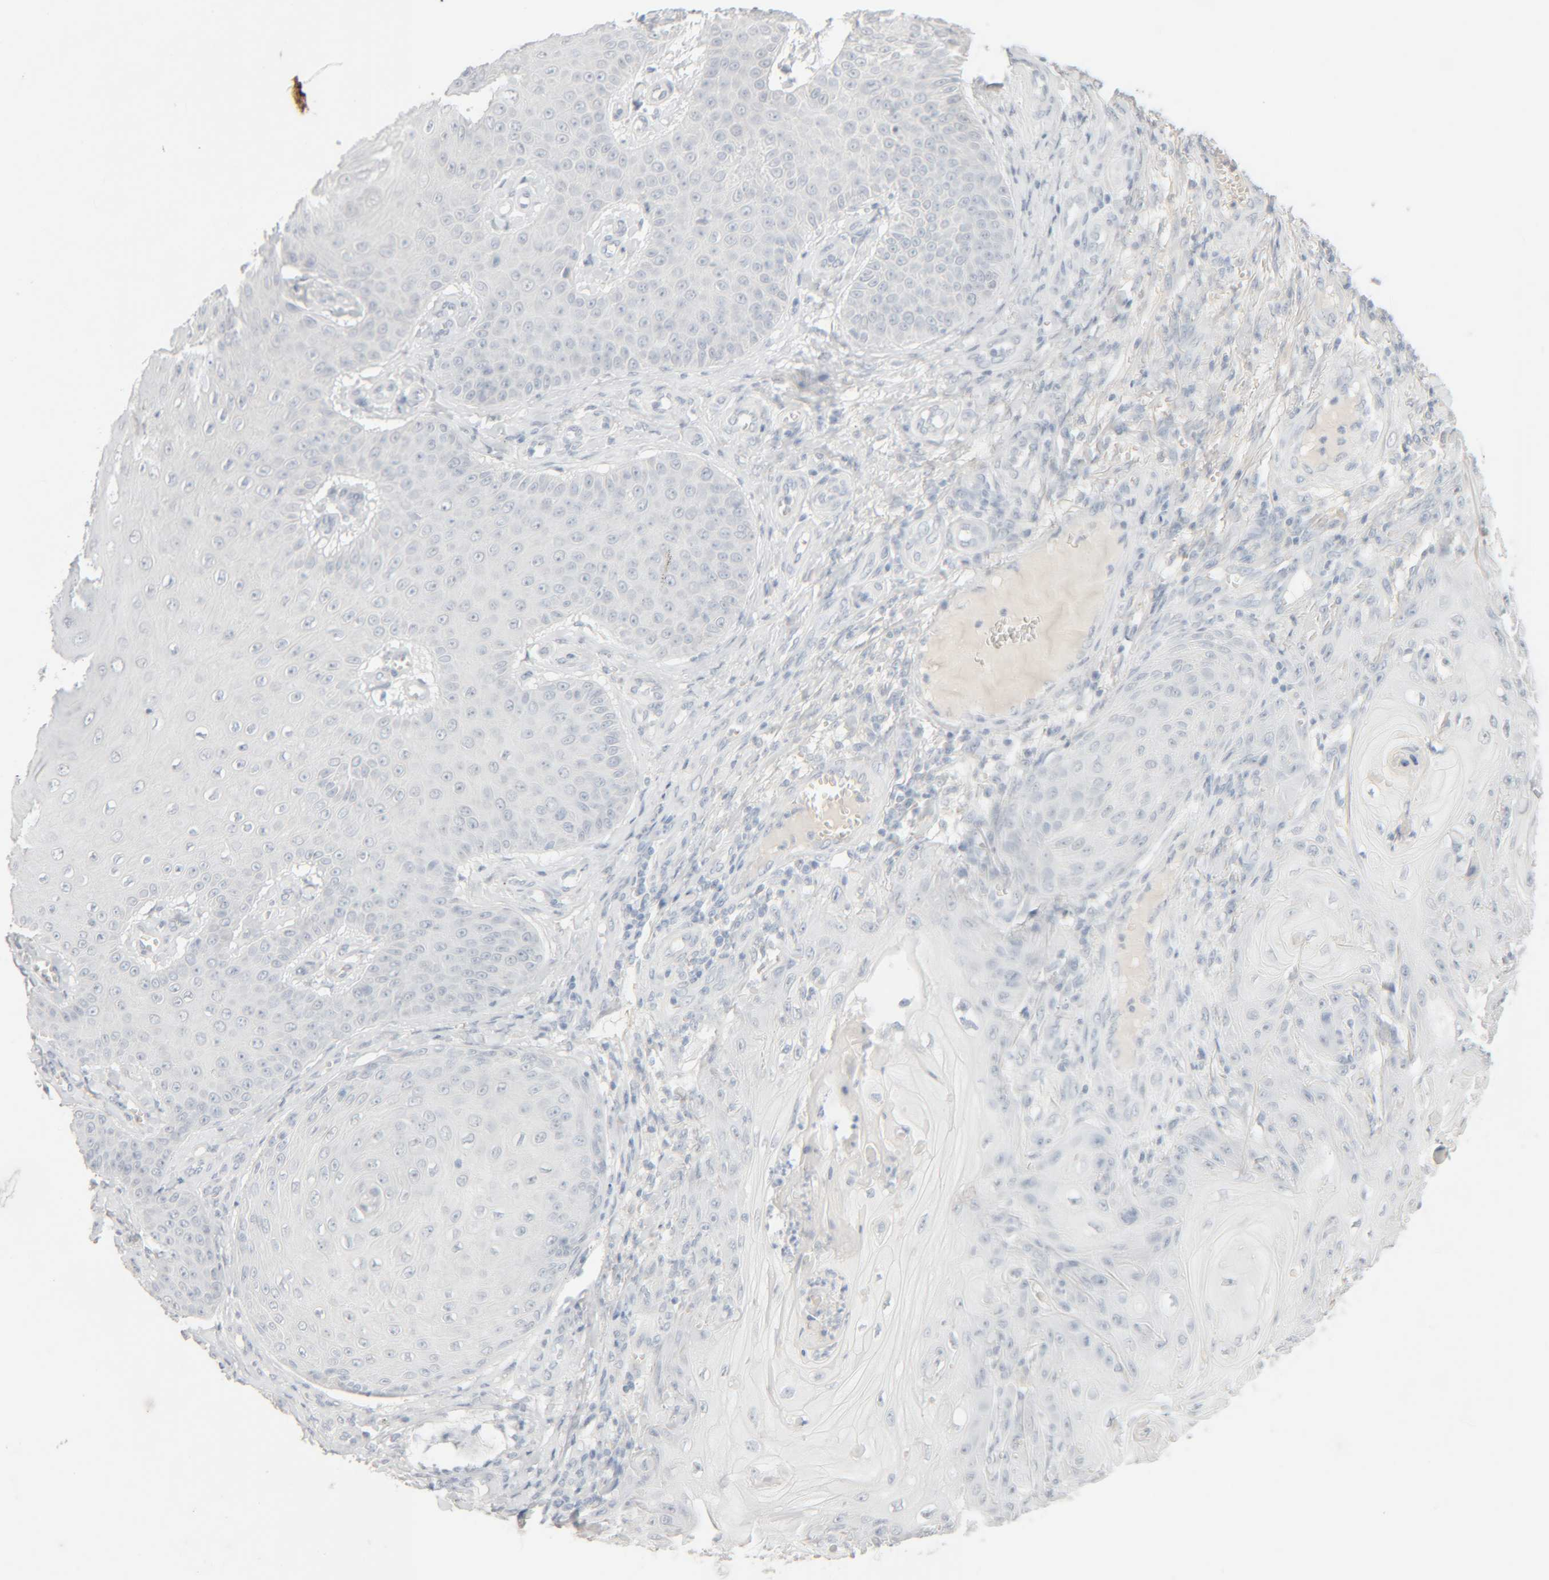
{"staining": {"intensity": "negative", "quantity": "none", "location": "none"}, "tissue": "skin cancer", "cell_type": "Tumor cells", "image_type": "cancer", "snomed": [{"axis": "morphology", "description": "Squamous cell carcinoma, NOS"}, {"axis": "topography", "description": "Skin"}], "caption": "Immunohistochemistry micrograph of neoplastic tissue: human skin squamous cell carcinoma stained with DAB (3,3'-diaminobenzidine) reveals no significant protein staining in tumor cells. The staining was performed using DAB (3,3'-diaminobenzidine) to visualize the protein expression in brown, while the nuclei were stained in blue with hematoxylin (Magnification: 20x).", "gene": "RIDA", "patient": {"sex": "male", "age": 74}}